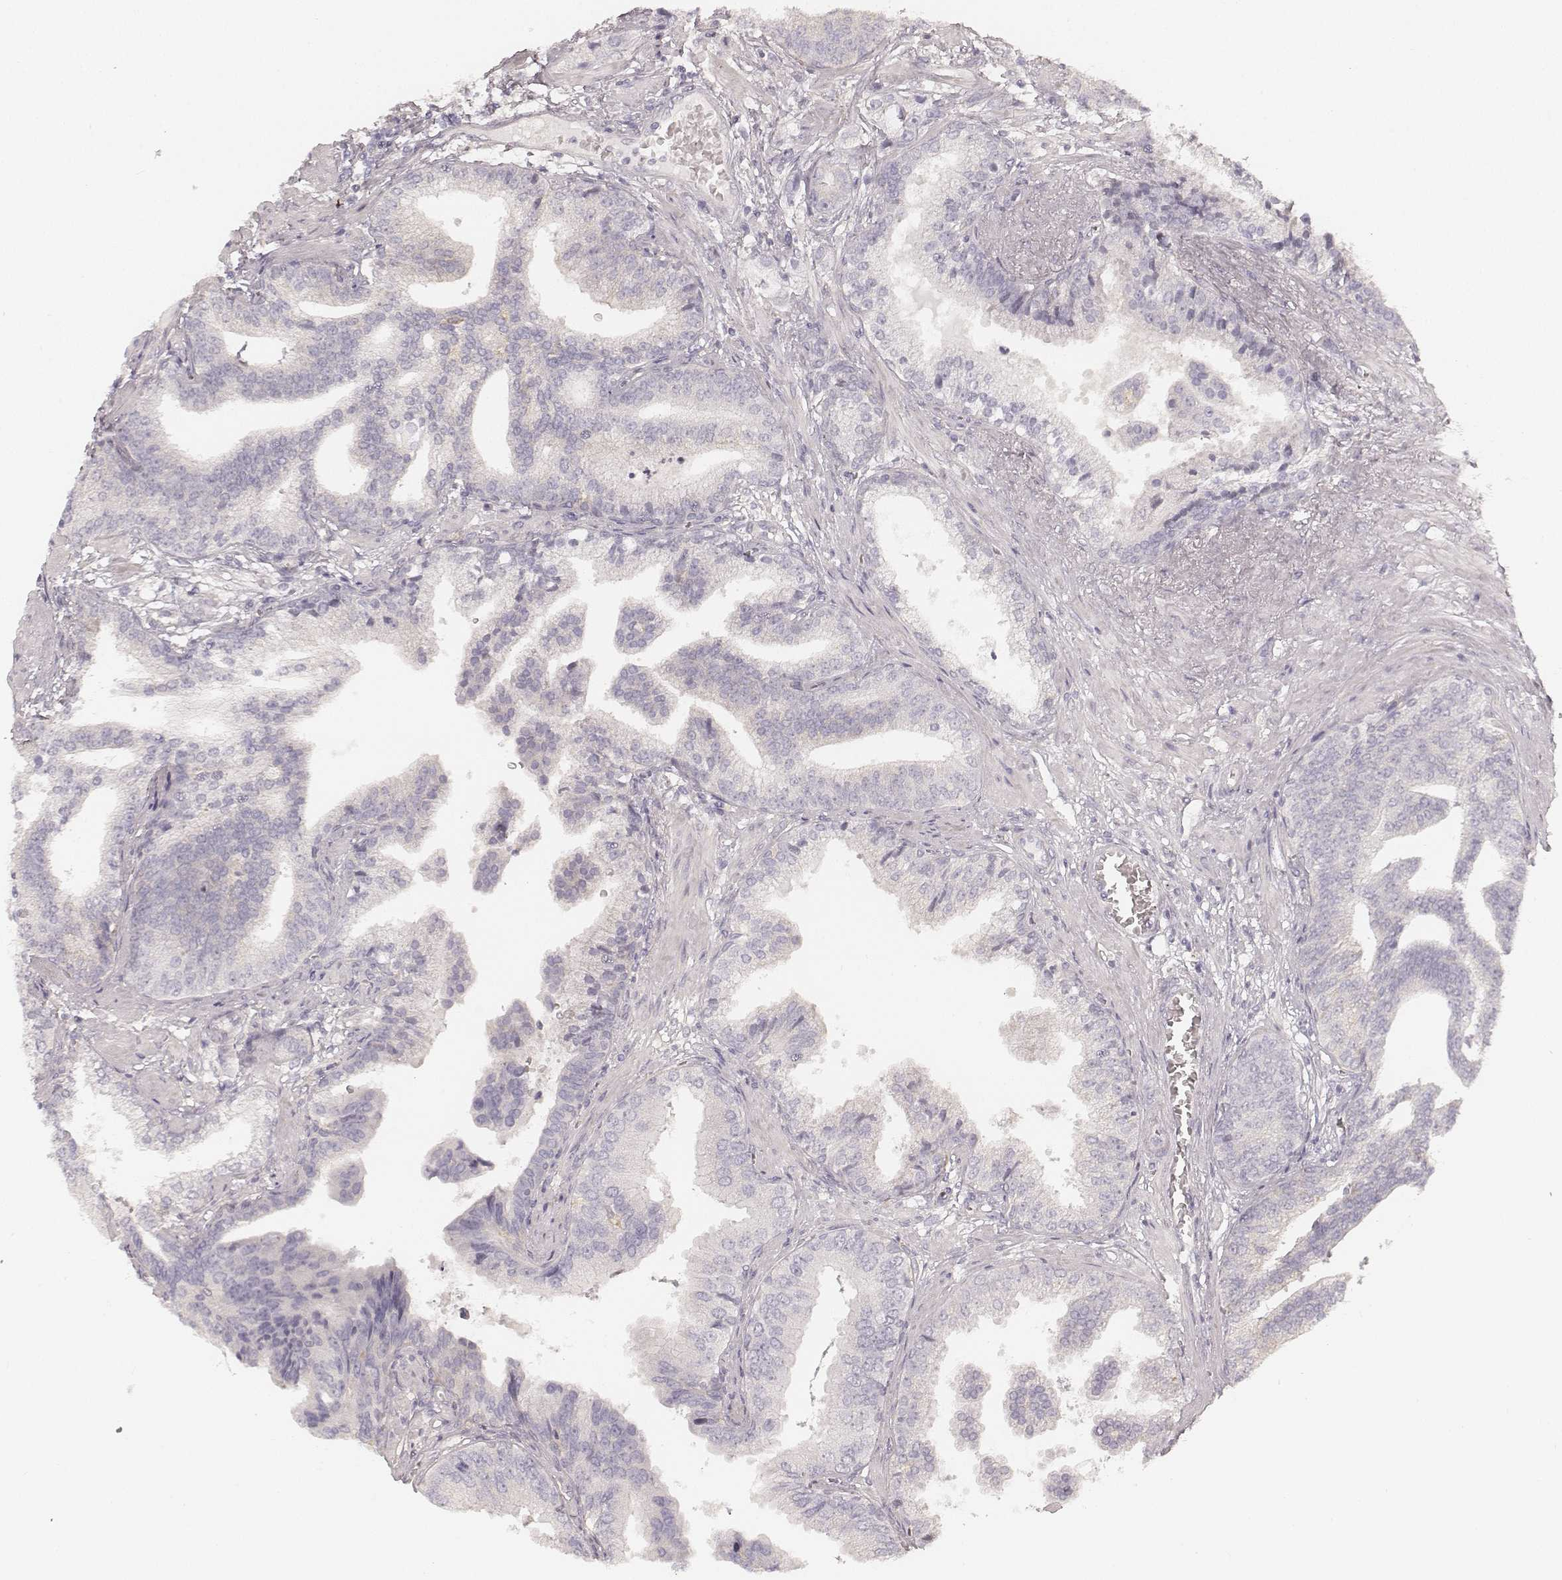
{"staining": {"intensity": "negative", "quantity": "none", "location": "none"}, "tissue": "prostate cancer", "cell_type": "Tumor cells", "image_type": "cancer", "snomed": [{"axis": "morphology", "description": "Adenocarcinoma, NOS"}, {"axis": "topography", "description": "Prostate"}], "caption": "Prostate cancer was stained to show a protein in brown. There is no significant positivity in tumor cells.", "gene": "FMNL2", "patient": {"sex": "male", "age": 64}}